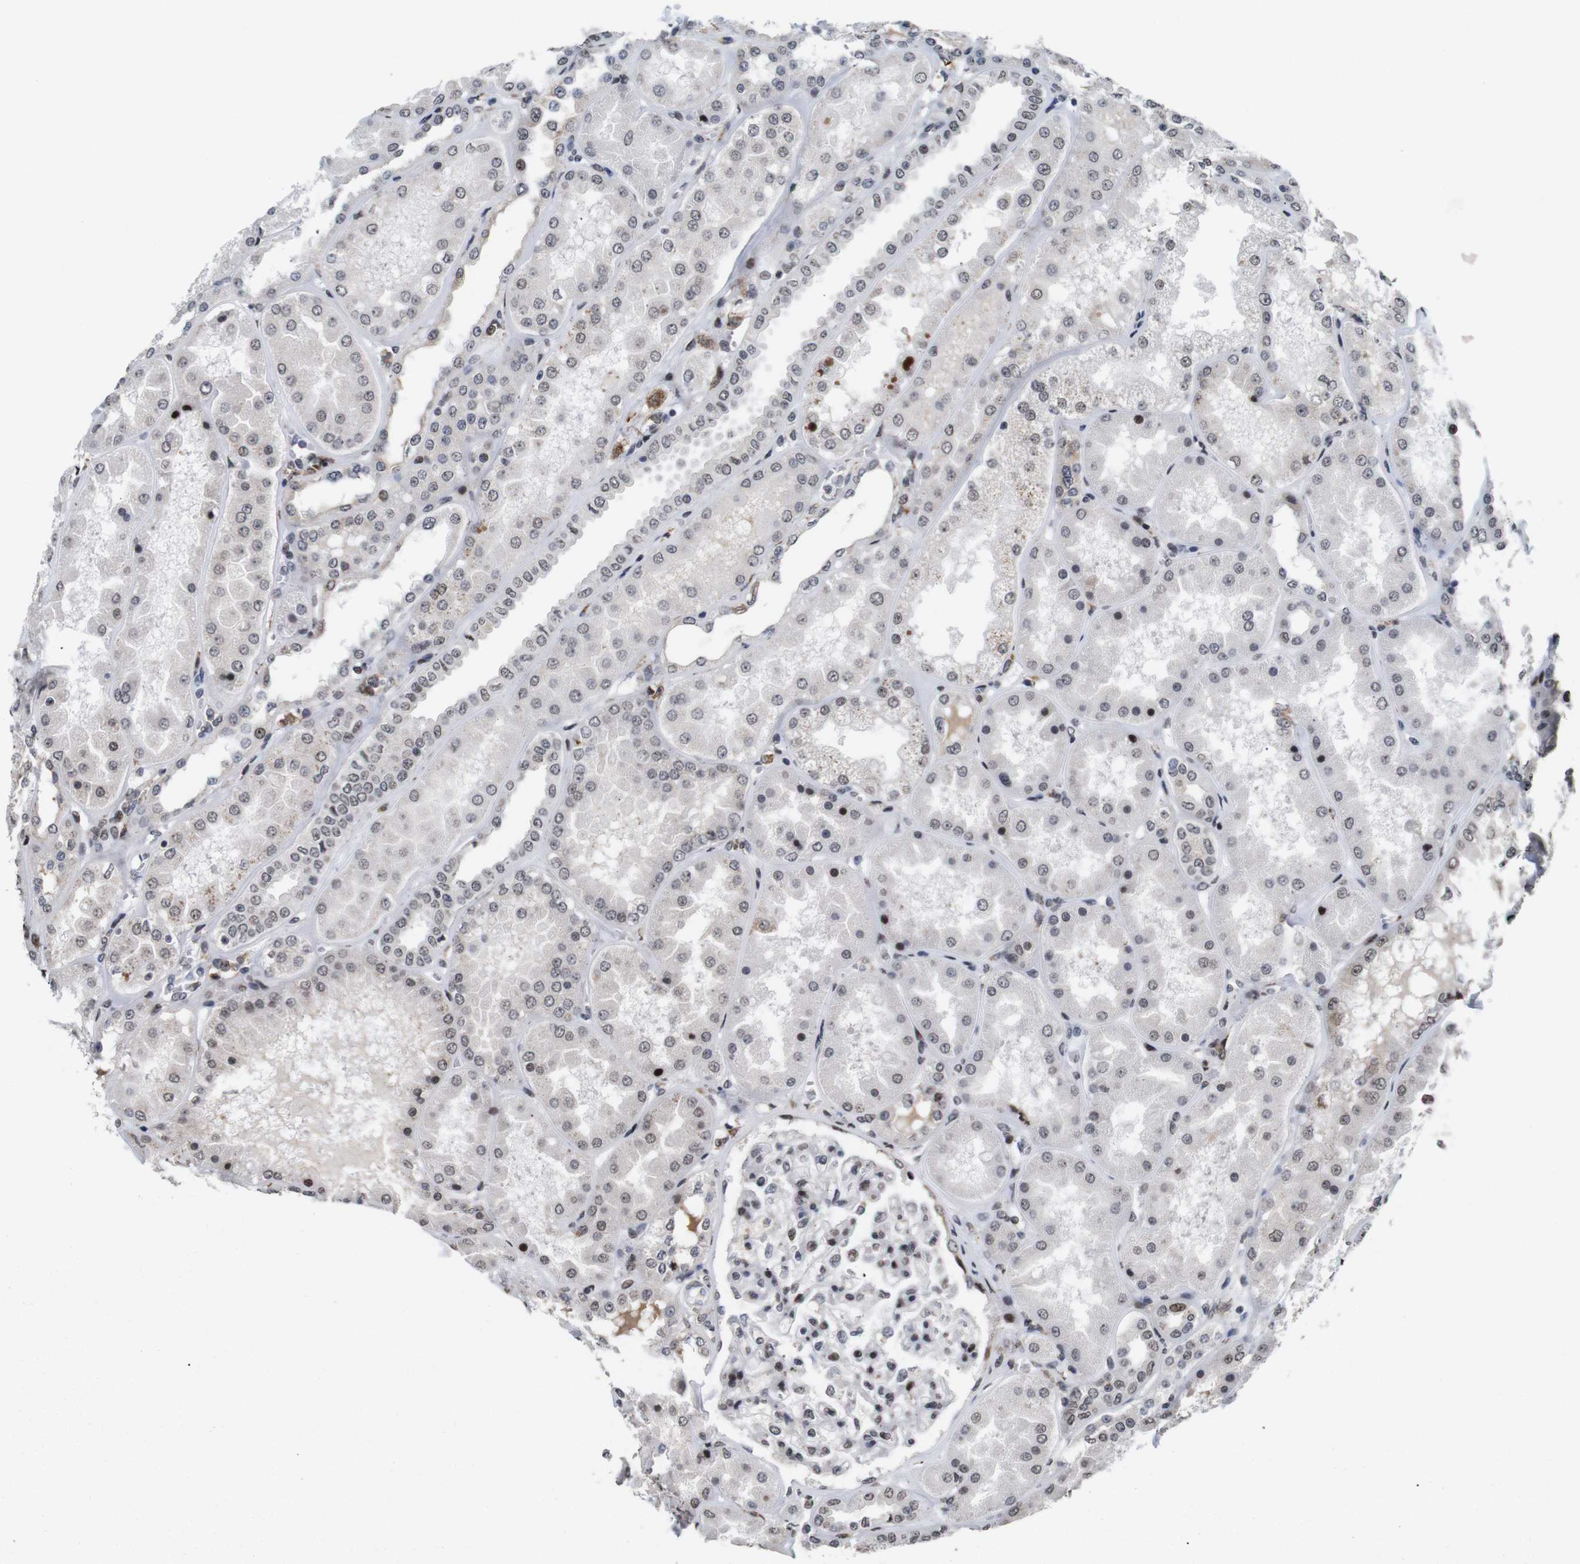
{"staining": {"intensity": "strong", "quantity": "<25%", "location": "nuclear"}, "tissue": "kidney", "cell_type": "Cells in glomeruli", "image_type": "normal", "snomed": [{"axis": "morphology", "description": "Normal tissue, NOS"}, {"axis": "topography", "description": "Kidney"}], "caption": "Immunohistochemistry of benign kidney exhibits medium levels of strong nuclear staining in about <25% of cells in glomeruli.", "gene": "EIF4G1", "patient": {"sex": "female", "age": 56}}